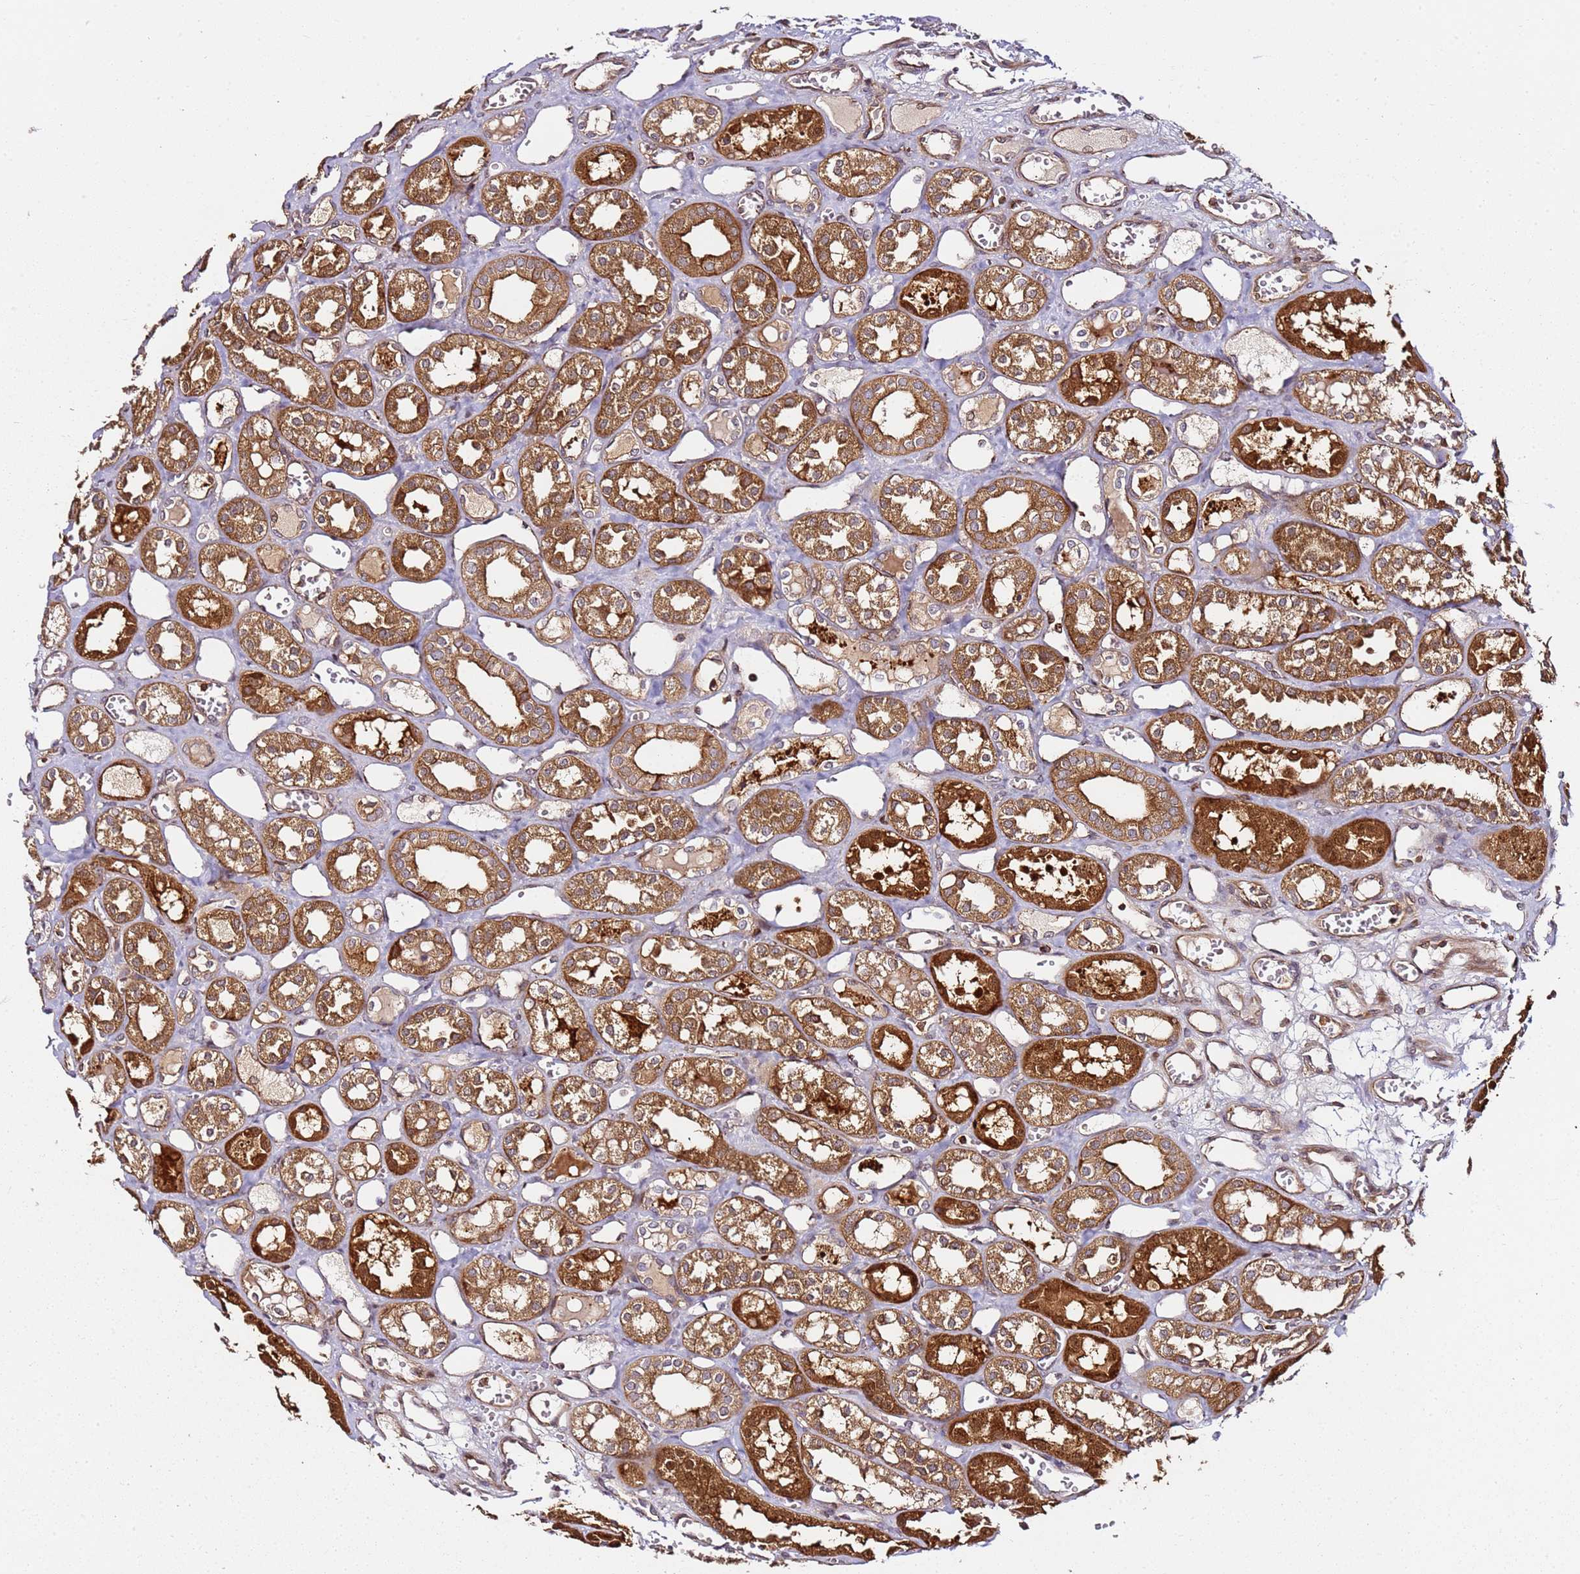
{"staining": {"intensity": "moderate", "quantity": ">75%", "location": "cytoplasmic/membranous"}, "tissue": "kidney", "cell_type": "Cells in glomeruli", "image_type": "normal", "snomed": [{"axis": "morphology", "description": "Normal tissue, NOS"}, {"axis": "topography", "description": "Kidney"}], "caption": "DAB immunohistochemical staining of unremarkable human kidney demonstrates moderate cytoplasmic/membranous protein expression in about >75% of cells in glomeruli.", "gene": "PRMT7", "patient": {"sex": "male", "age": 16}}